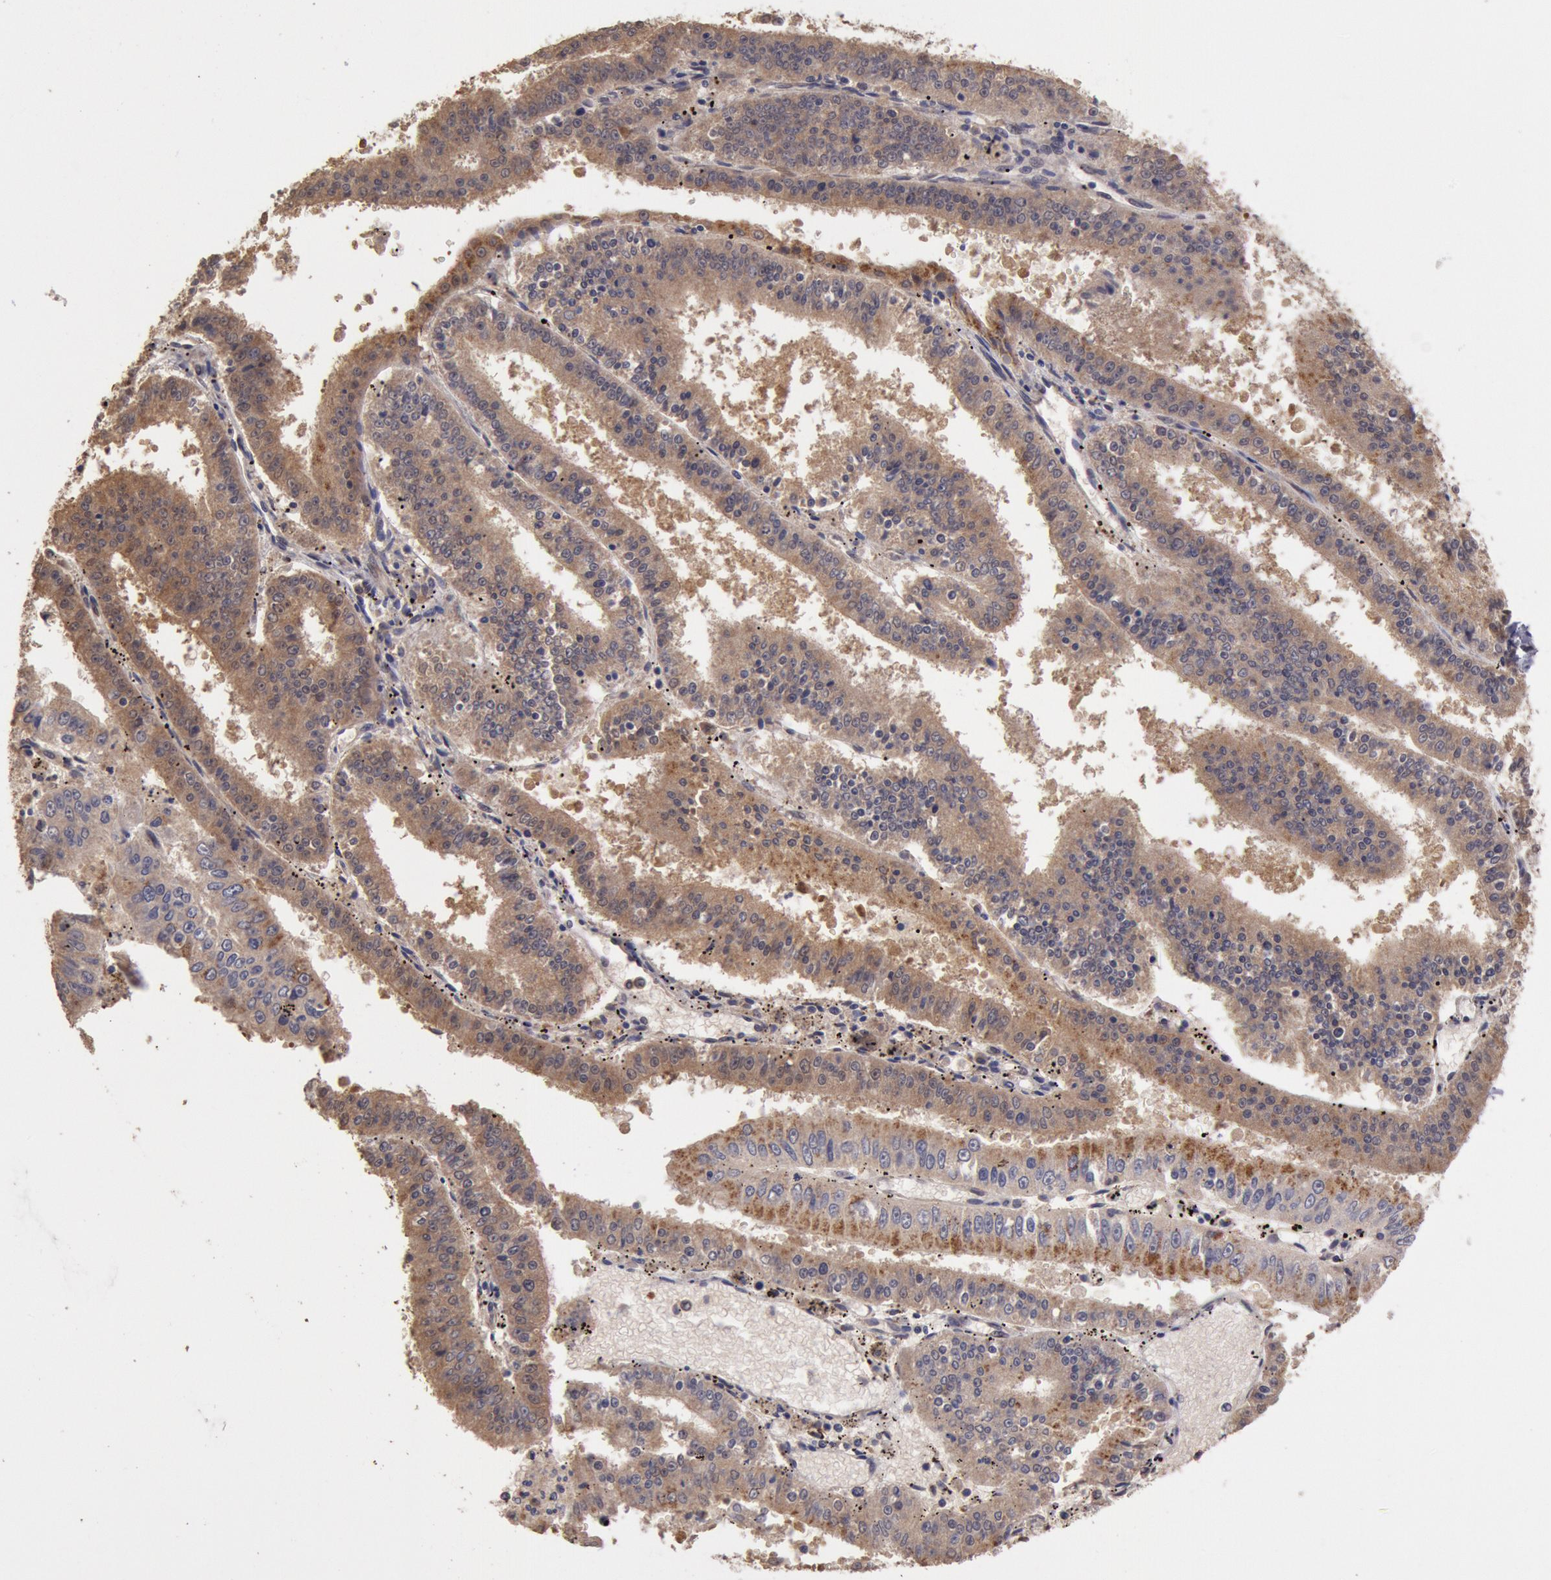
{"staining": {"intensity": "strong", "quantity": ">75%", "location": "cytoplasmic/membranous"}, "tissue": "endometrial cancer", "cell_type": "Tumor cells", "image_type": "cancer", "snomed": [{"axis": "morphology", "description": "Adenocarcinoma, NOS"}, {"axis": "topography", "description": "Endometrium"}], "caption": "Protein staining shows strong cytoplasmic/membranous staining in about >75% of tumor cells in endometrial adenocarcinoma.", "gene": "COMT", "patient": {"sex": "female", "age": 66}}